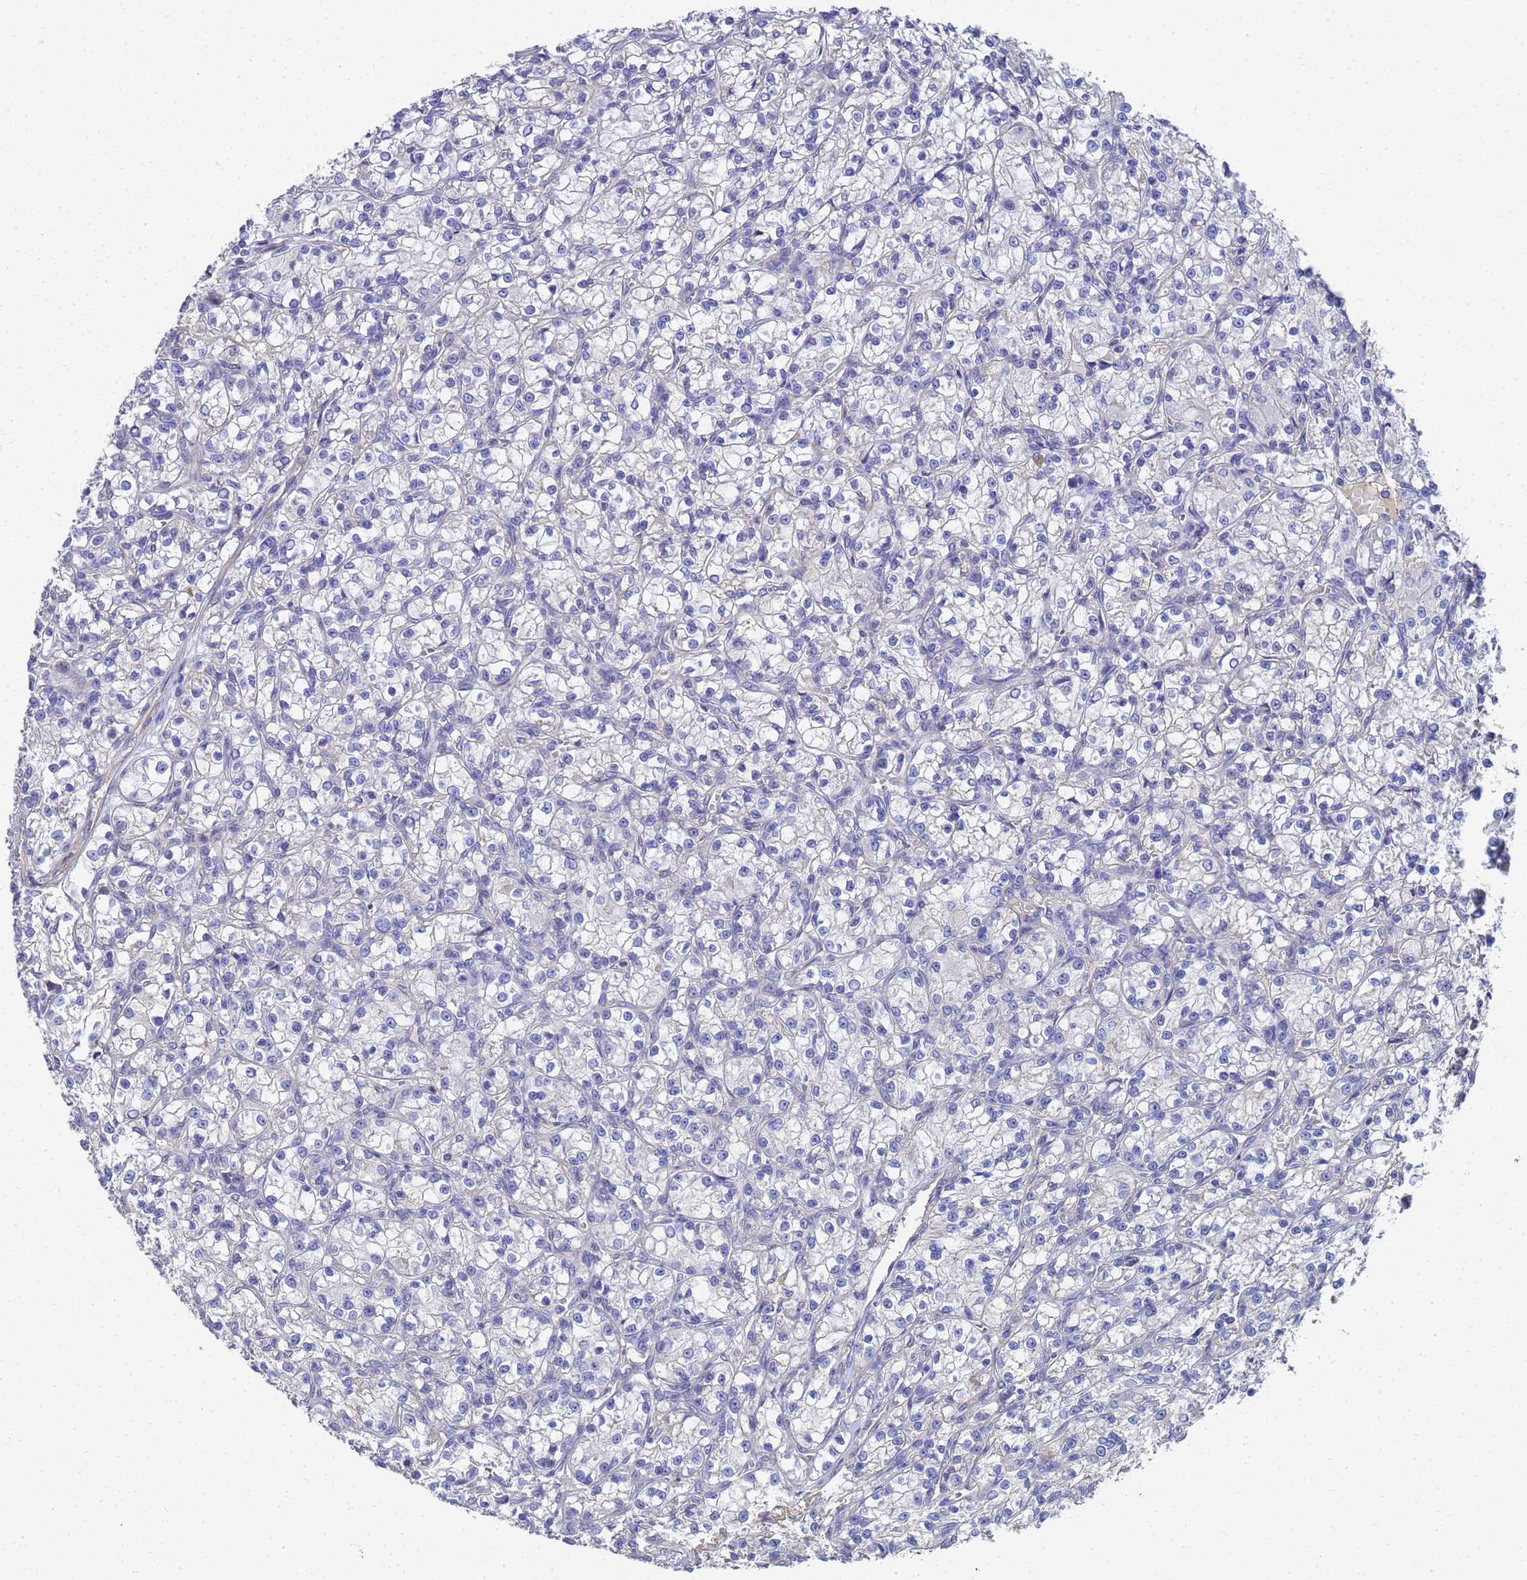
{"staining": {"intensity": "negative", "quantity": "none", "location": "none"}, "tissue": "renal cancer", "cell_type": "Tumor cells", "image_type": "cancer", "snomed": [{"axis": "morphology", "description": "Adenocarcinoma, NOS"}, {"axis": "topography", "description": "Kidney"}], "caption": "This is a histopathology image of IHC staining of renal cancer, which shows no positivity in tumor cells.", "gene": "LBX2", "patient": {"sex": "female", "age": 59}}